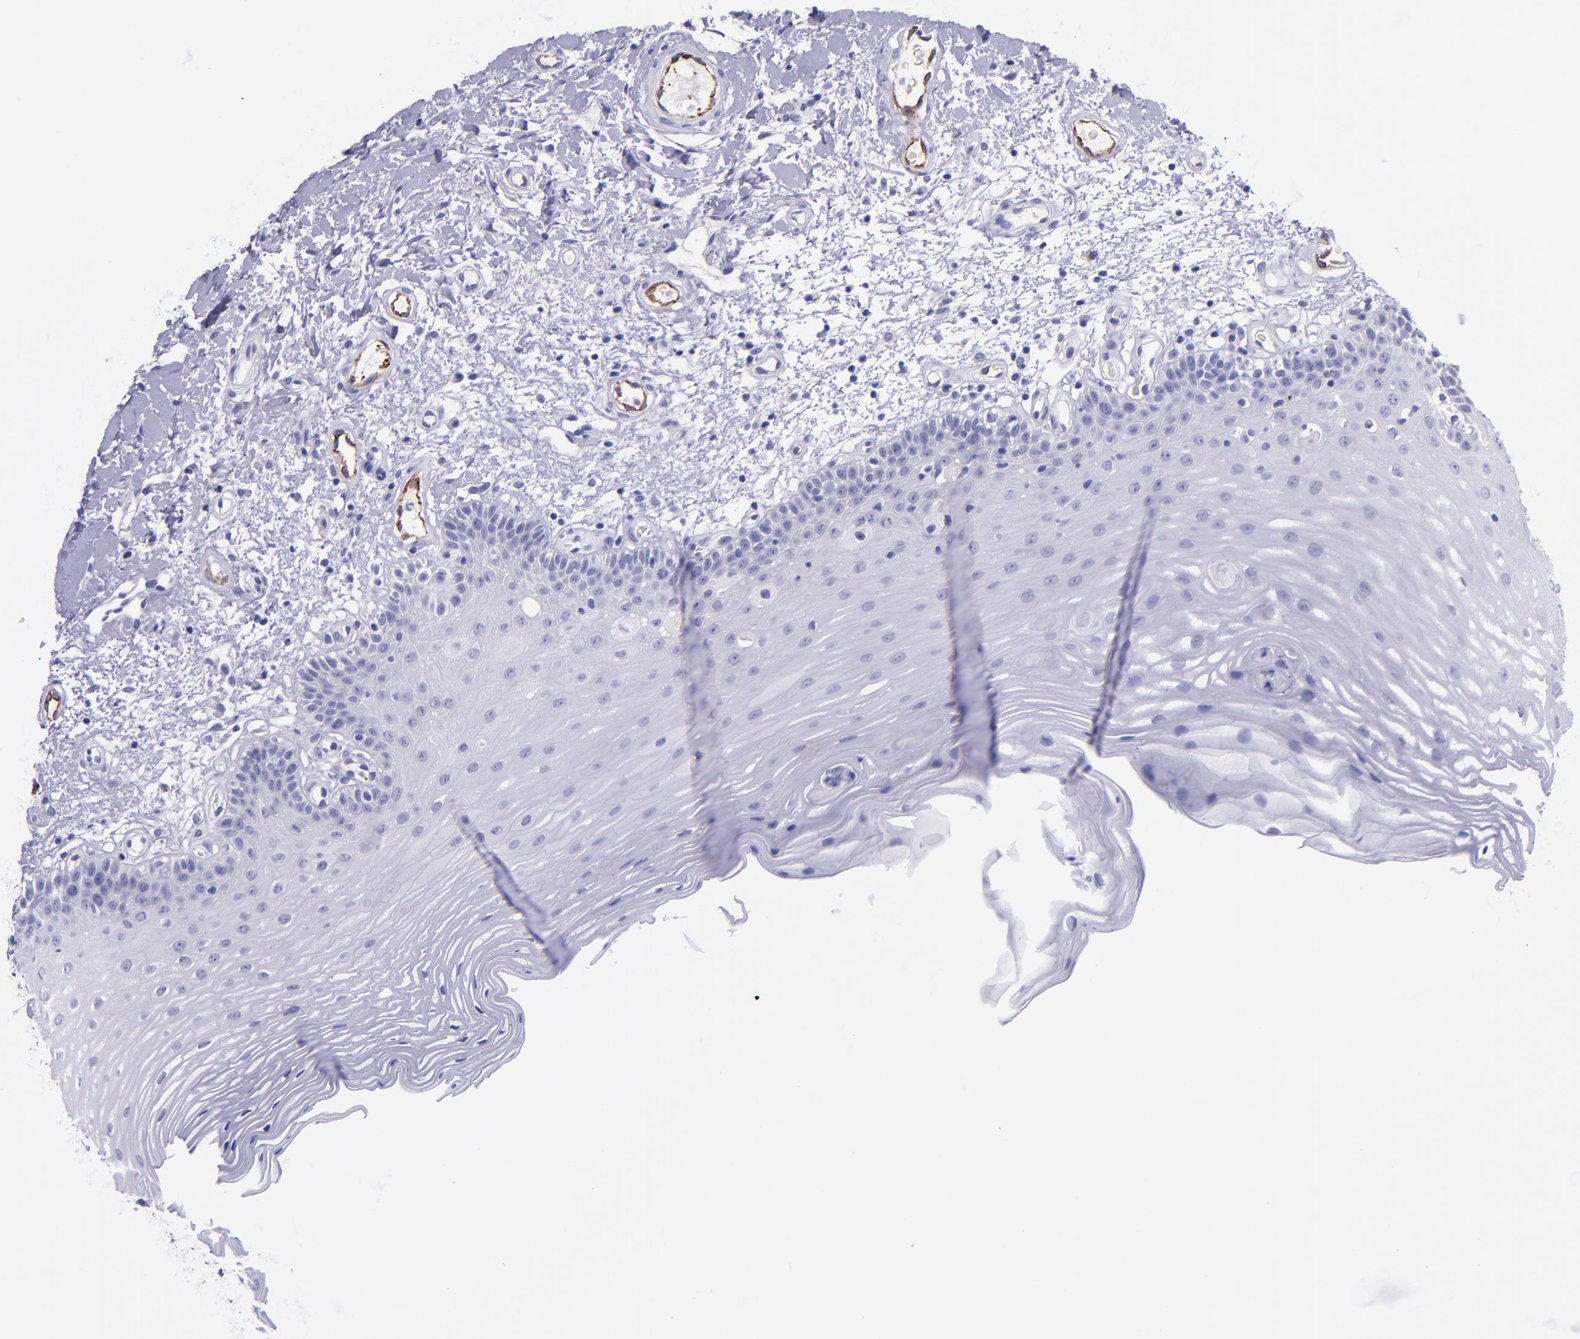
{"staining": {"intensity": "negative", "quantity": "none", "location": "none"}, "tissue": "oral mucosa", "cell_type": "Squamous epithelial cells", "image_type": "normal", "snomed": [{"axis": "morphology", "description": "Normal tissue, NOS"}, {"axis": "morphology", "description": "Squamous cell carcinoma, NOS"}, {"axis": "topography", "description": "Skeletal muscle"}, {"axis": "topography", "description": "Oral tissue"}, {"axis": "topography", "description": "Head-Neck"}], "caption": "The image reveals no significant expression in squamous epithelial cells of oral mucosa.", "gene": "SELE", "patient": {"sex": "male", "age": 71}}